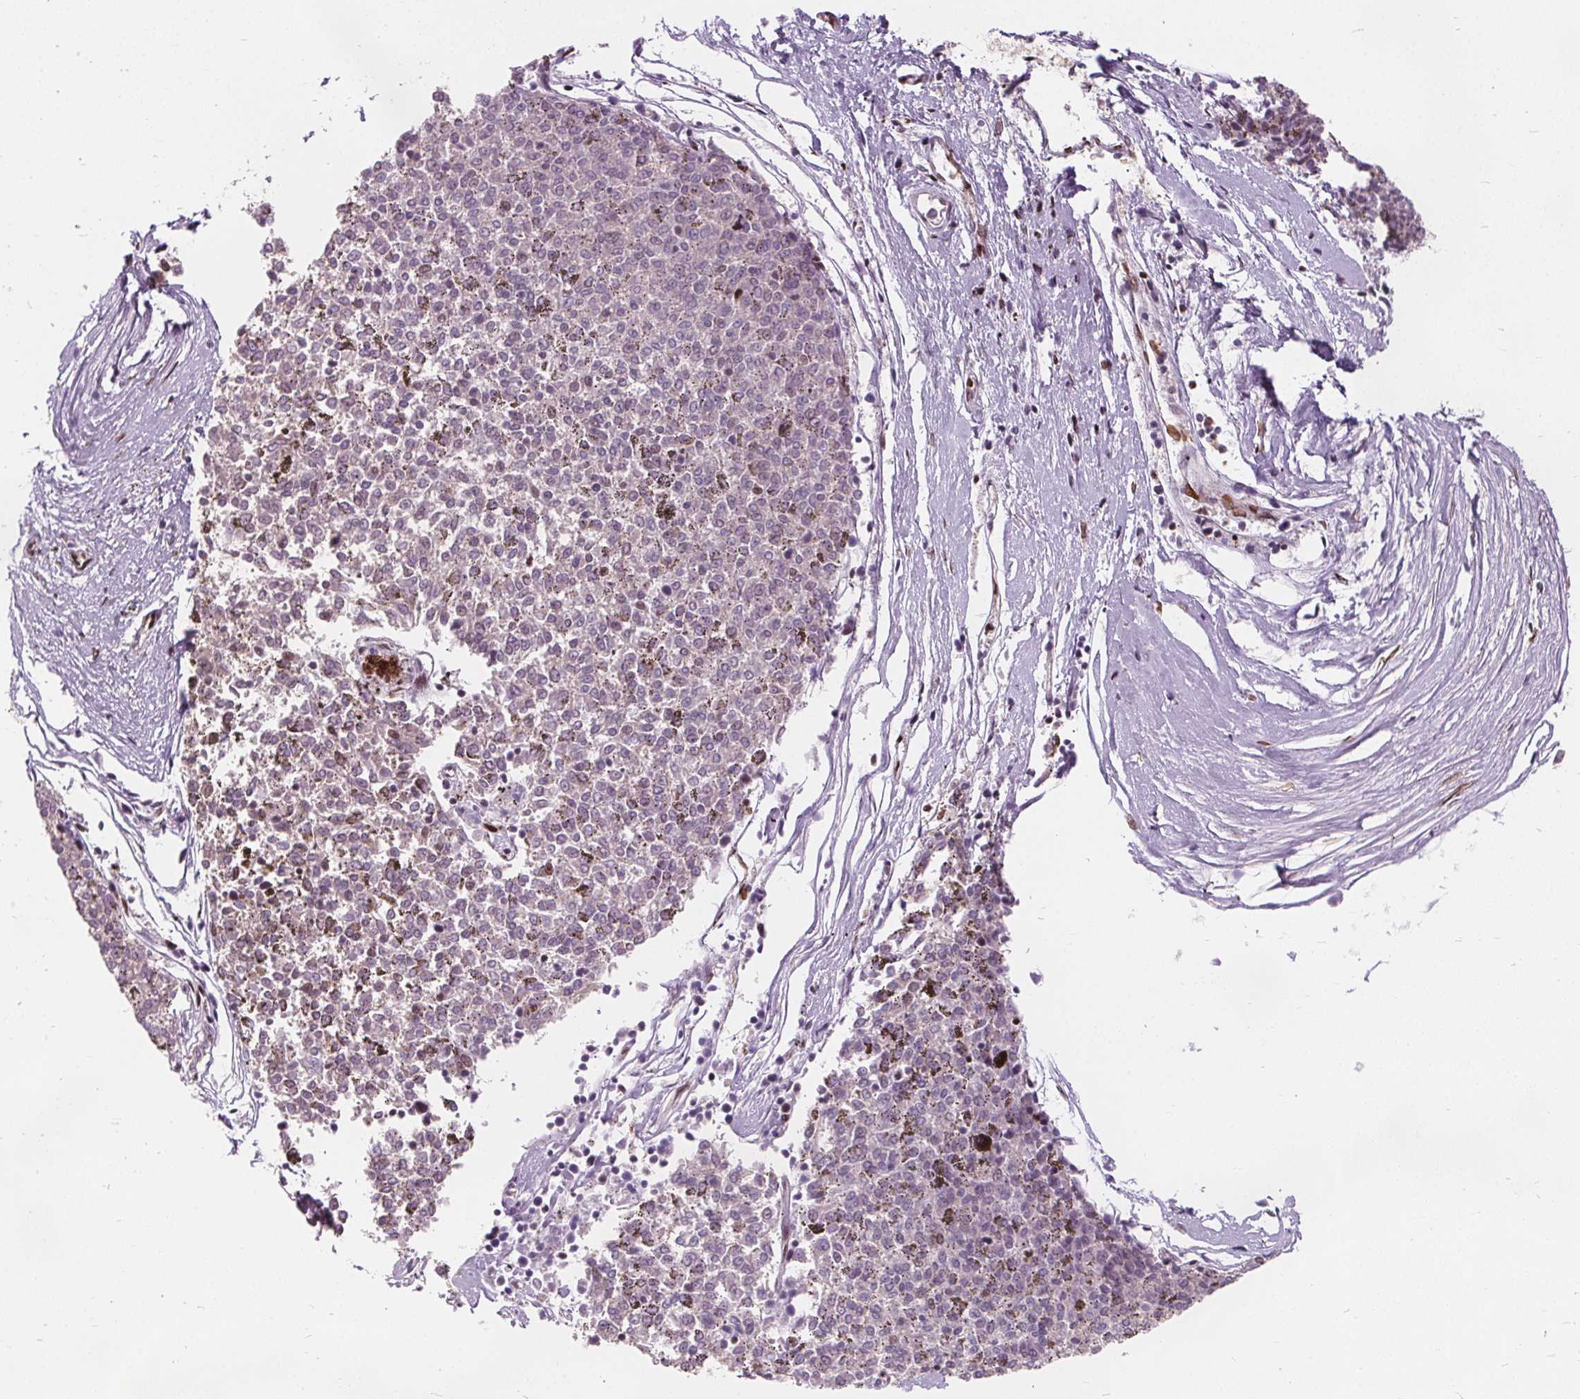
{"staining": {"intensity": "moderate", "quantity": "<25%", "location": "nuclear"}, "tissue": "melanoma", "cell_type": "Tumor cells", "image_type": "cancer", "snomed": [{"axis": "morphology", "description": "Malignant melanoma, NOS"}, {"axis": "topography", "description": "Skin"}], "caption": "The micrograph reveals a brown stain indicating the presence of a protein in the nuclear of tumor cells in malignant melanoma.", "gene": "ISLR2", "patient": {"sex": "female", "age": 72}}